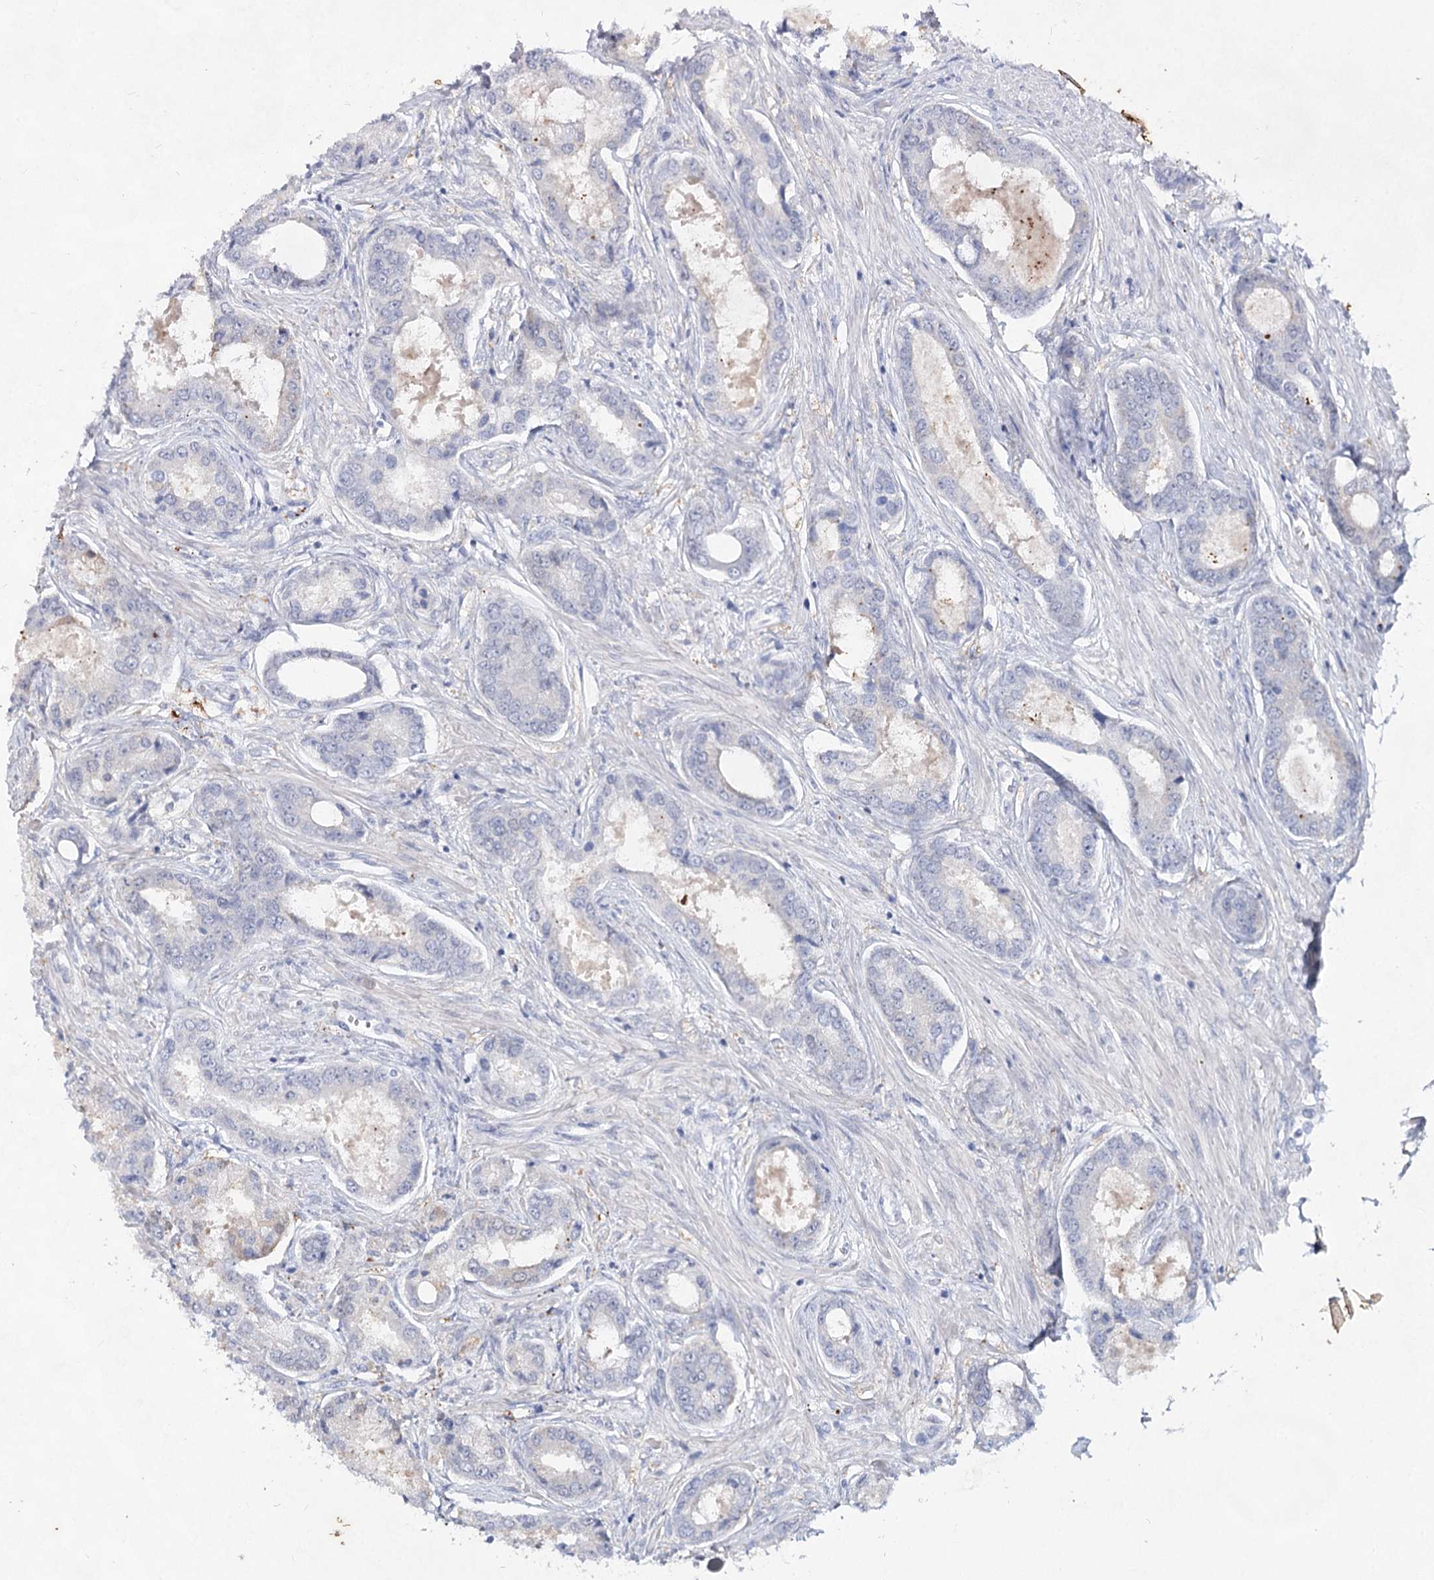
{"staining": {"intensity": "negative", "quantity": "none", "location": "none"}, "tissue": "prostate cancer", "cell_type": "Tumor cells", "image_type": "cancer", "snomed": [{"axis": "morphology", "description": "Adenocarcinoma, Low grade"}, {"axis": "topography", "description": "Prostate"}], "caption": "Immunohistochemistry histopathology image of neoplastic tissue: prostate cancer stained with DAB (3,3'-diaminobenzidine) displays no significant protein expression in tumor cells.", "gene": "CCDC73", "patient": {"sex": "male", "age": 68}}